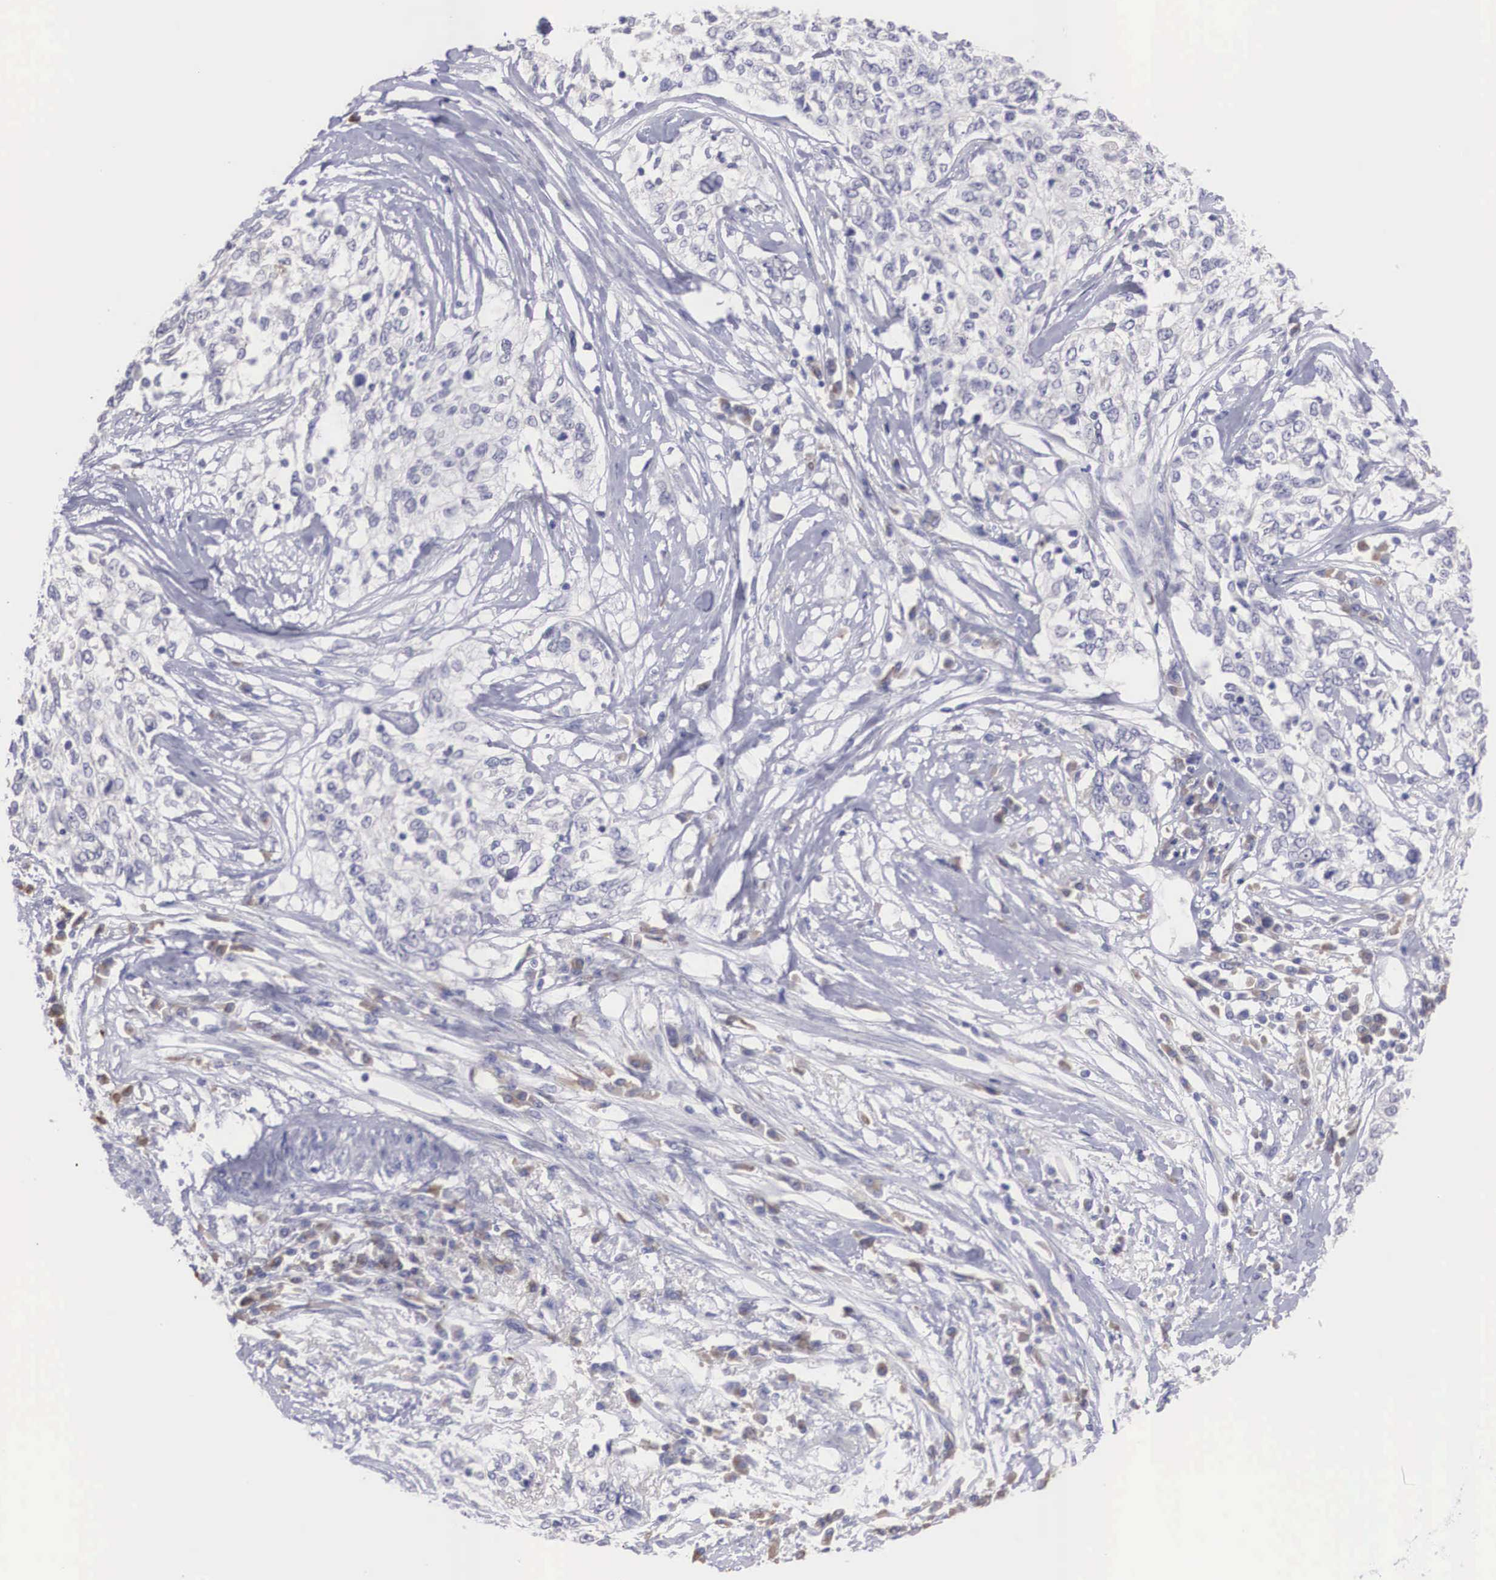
{"staining": {"intensity": "negative", "quantity": "none", "location": "none"}, "tissue": "cervical cancer", "cell_type": "Tumor cells", "image_type": "cancer", "snomed": [{"axis": "morphology", "description": "Squamous cell carcinoma, NOS"}, {"axis": "topography", "description": "Cervix"}], "caption": "Immunohistochemistry (IHC) of human cervical cancer (squamous cell carcinoma) shows no staining in tumor cells. (Immunohistochemistry, brightfield microscopy, high magnification).", "gene": "REPS2", "patient": {"sex": "female", "age": 57}}